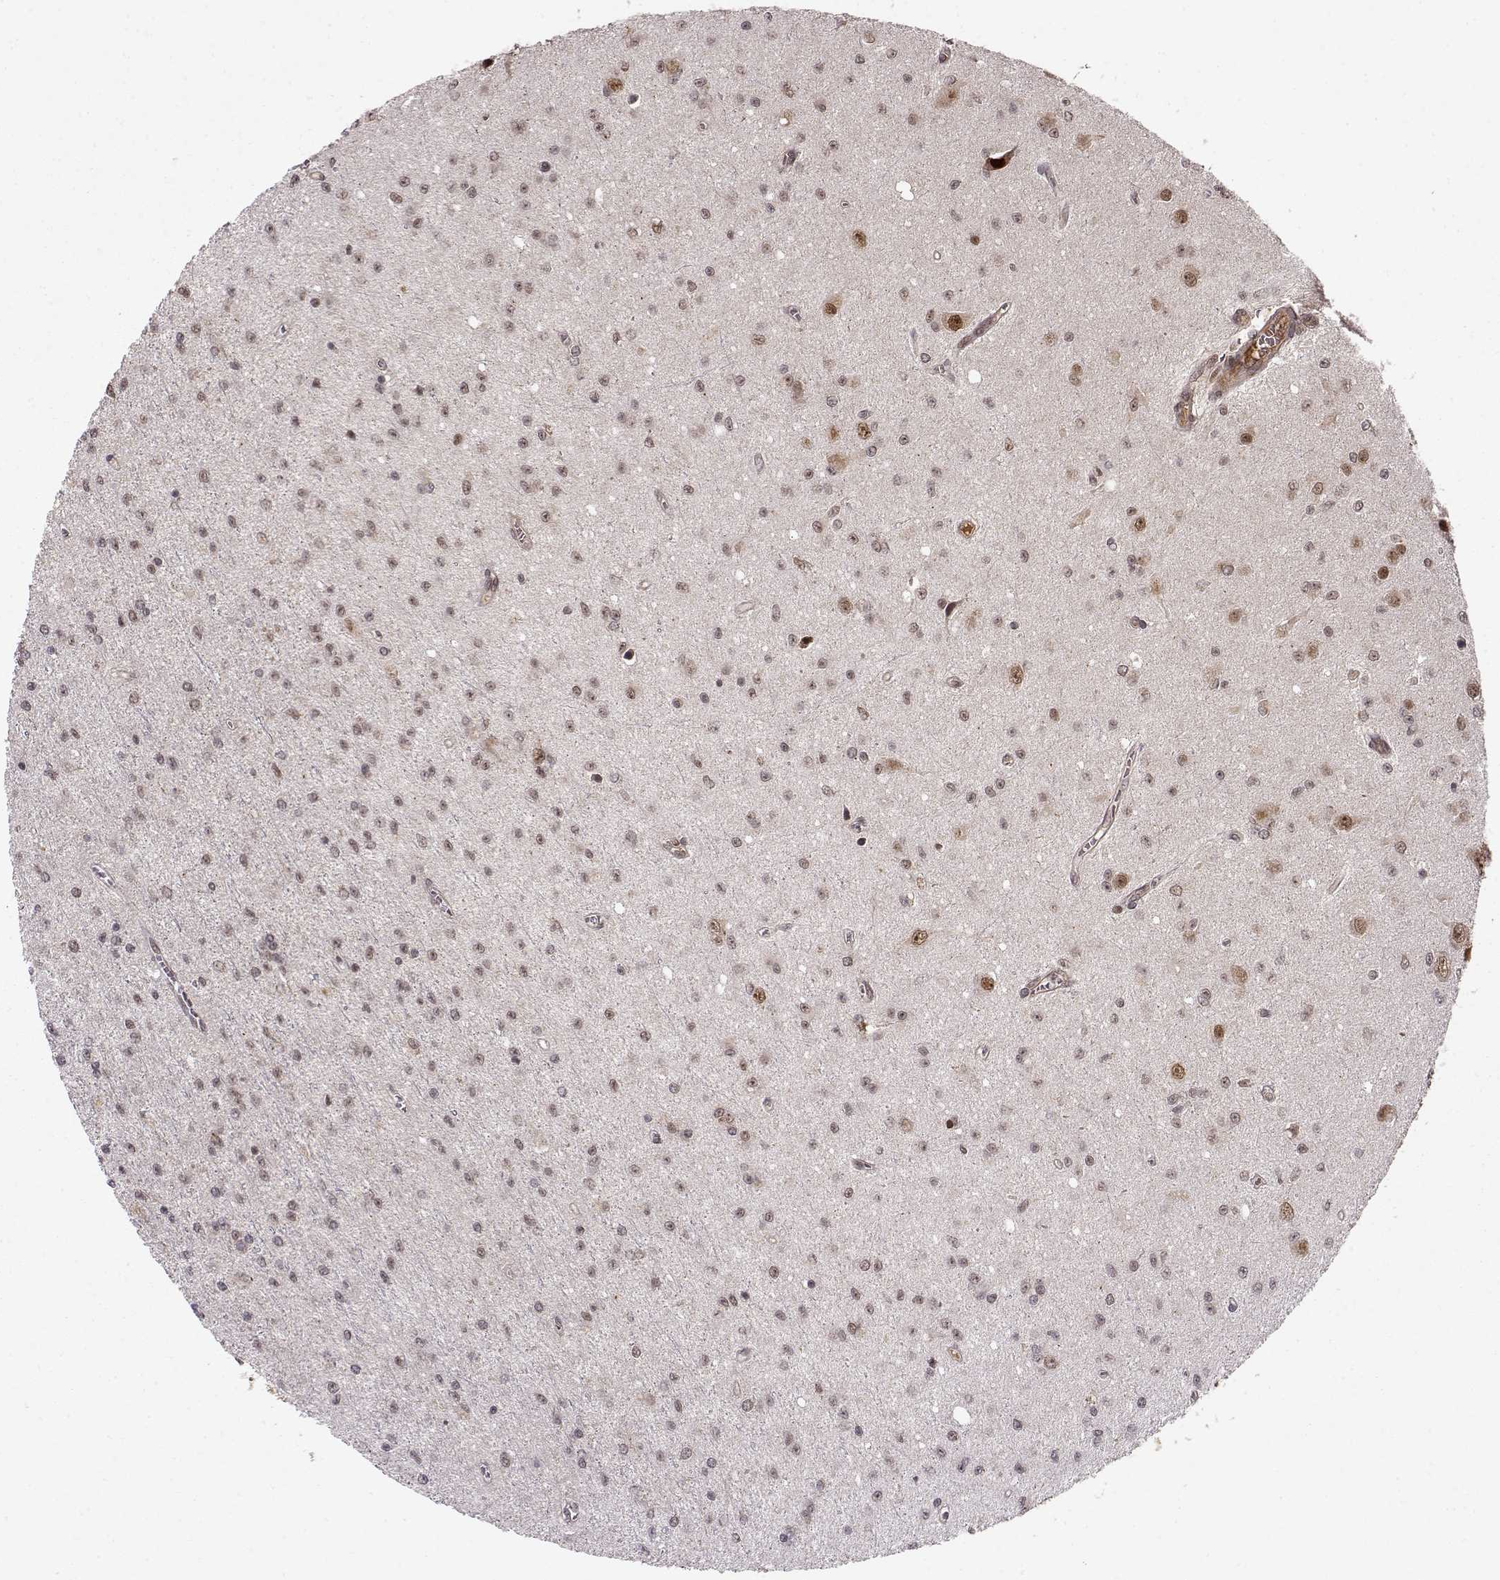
{"staining": {"intensity": "weak", "quantity": "25%-75%", "location": "cytoplasmic/membranous,nuclear"}, "tissue": "glioma", "cell_type": "Tumor cells", "image_type": "cancer", "snomed": [{"axis": "morphology", "description": "Glioma, malignant, Low grade"}, {"axis": "topography", "description": "Brain"}], "caption": "Tumor cells exhibit low levels of weak cytoplasmic/membranous and nuclear positivity in approximately 25%-75% of cells in malignant glioma (low-grade).", "gene": "MAEA", "patient": {"sex": "female", "age": 45}}